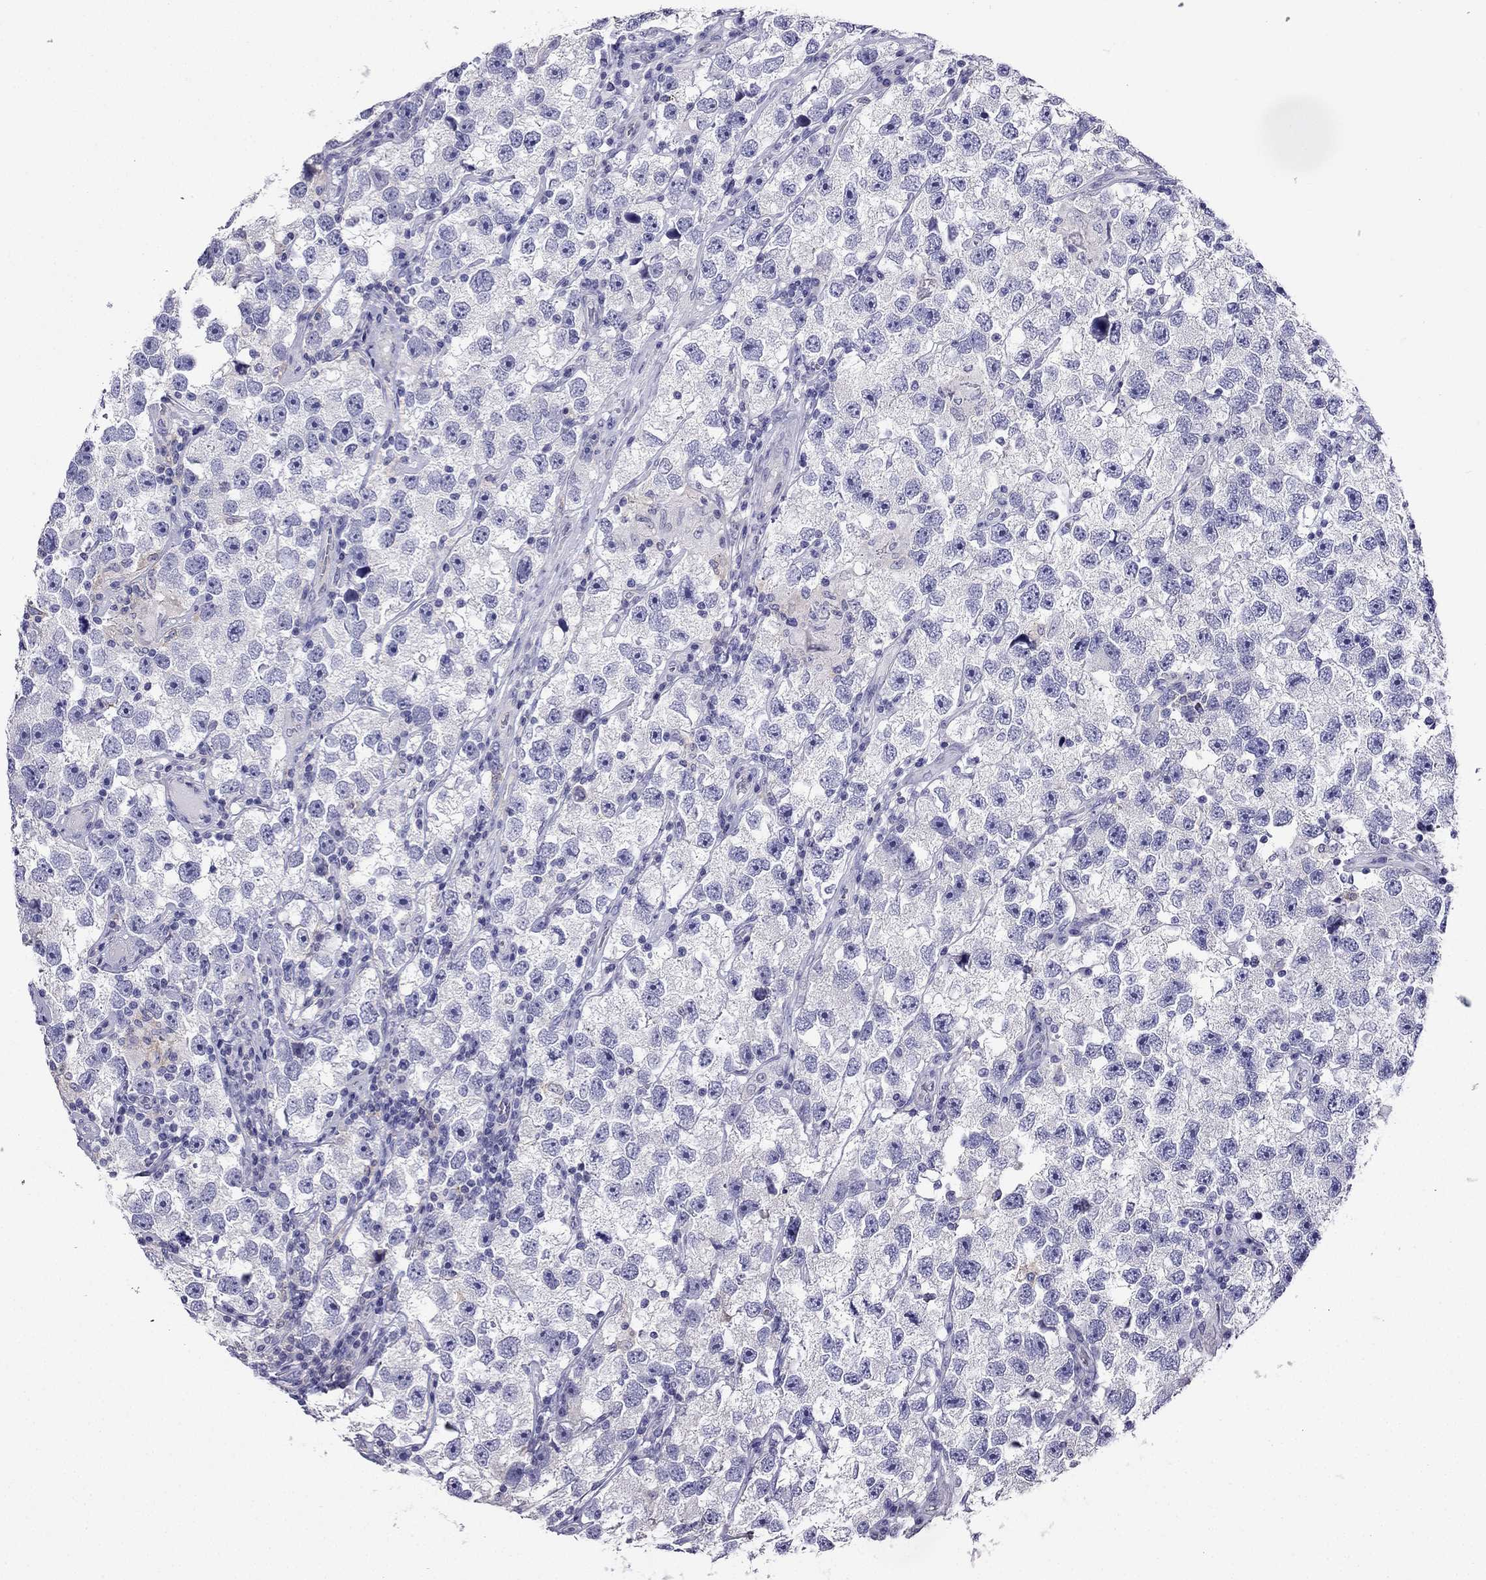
{"staining": {"intensity": "negative", "quantity": "none", "location": "none"}, "tissue": "testis cancer", "cell_type": "Tumor cells", "image_type": "cancer", "snomed": [{"axis": "morphology", "description": "Seminoma, NOS"}, {"axis": "topography", "description": "Testis"}], "caption": "Immunohistochemical staining of human testis cancer displays no significant staining in tumor cells. Nuclei are stained in blue.", "gene": "KCNJ10", "patient": {"sex": "male", "age": 26}}